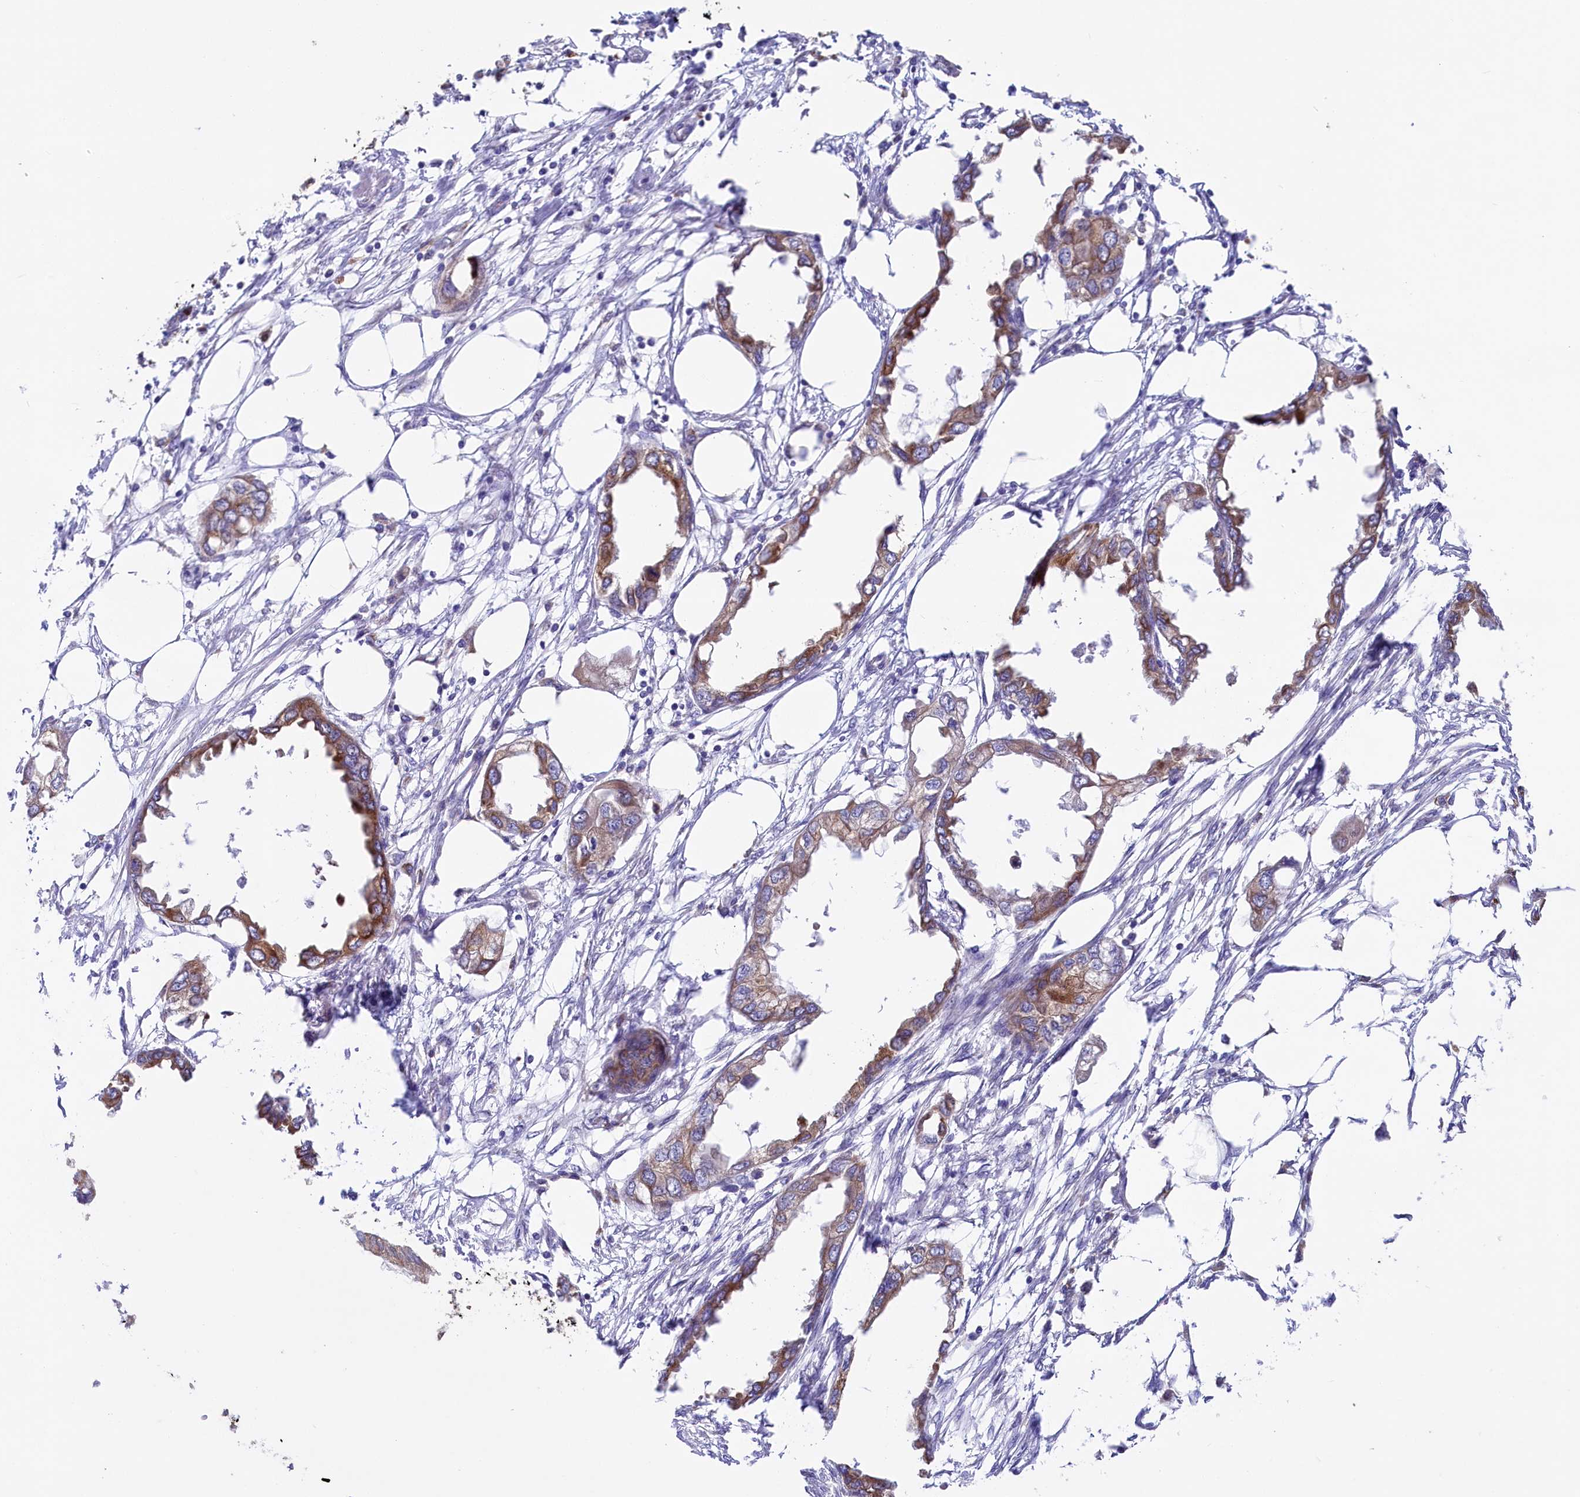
{"staining": {"intensity": "moderate", "quantity": ">75%", "location": "cytoplasmic/membranous"}, "tissue": "endometrial cancer", "cell_type": "Tumor cells", "image_type": "cancer", "snomed": [{"axis": "morphology", "description": "Adenocarcinoma, NOS"}, {"axis": "morphology", "description": "Adenocarcinoma, metastatic, NOS"}, {"axis": "topography", "description": "Adipose tissue"}, {"axis": "topography", "description": "Endometrium"}], "caption": "Human endometrial cancer (adenocarcinoma) stained with a protein marker demonstrates moderate staining in tumor cells.", "gene": "CHID1", "patient": {"sex": "female", "age": 67}}